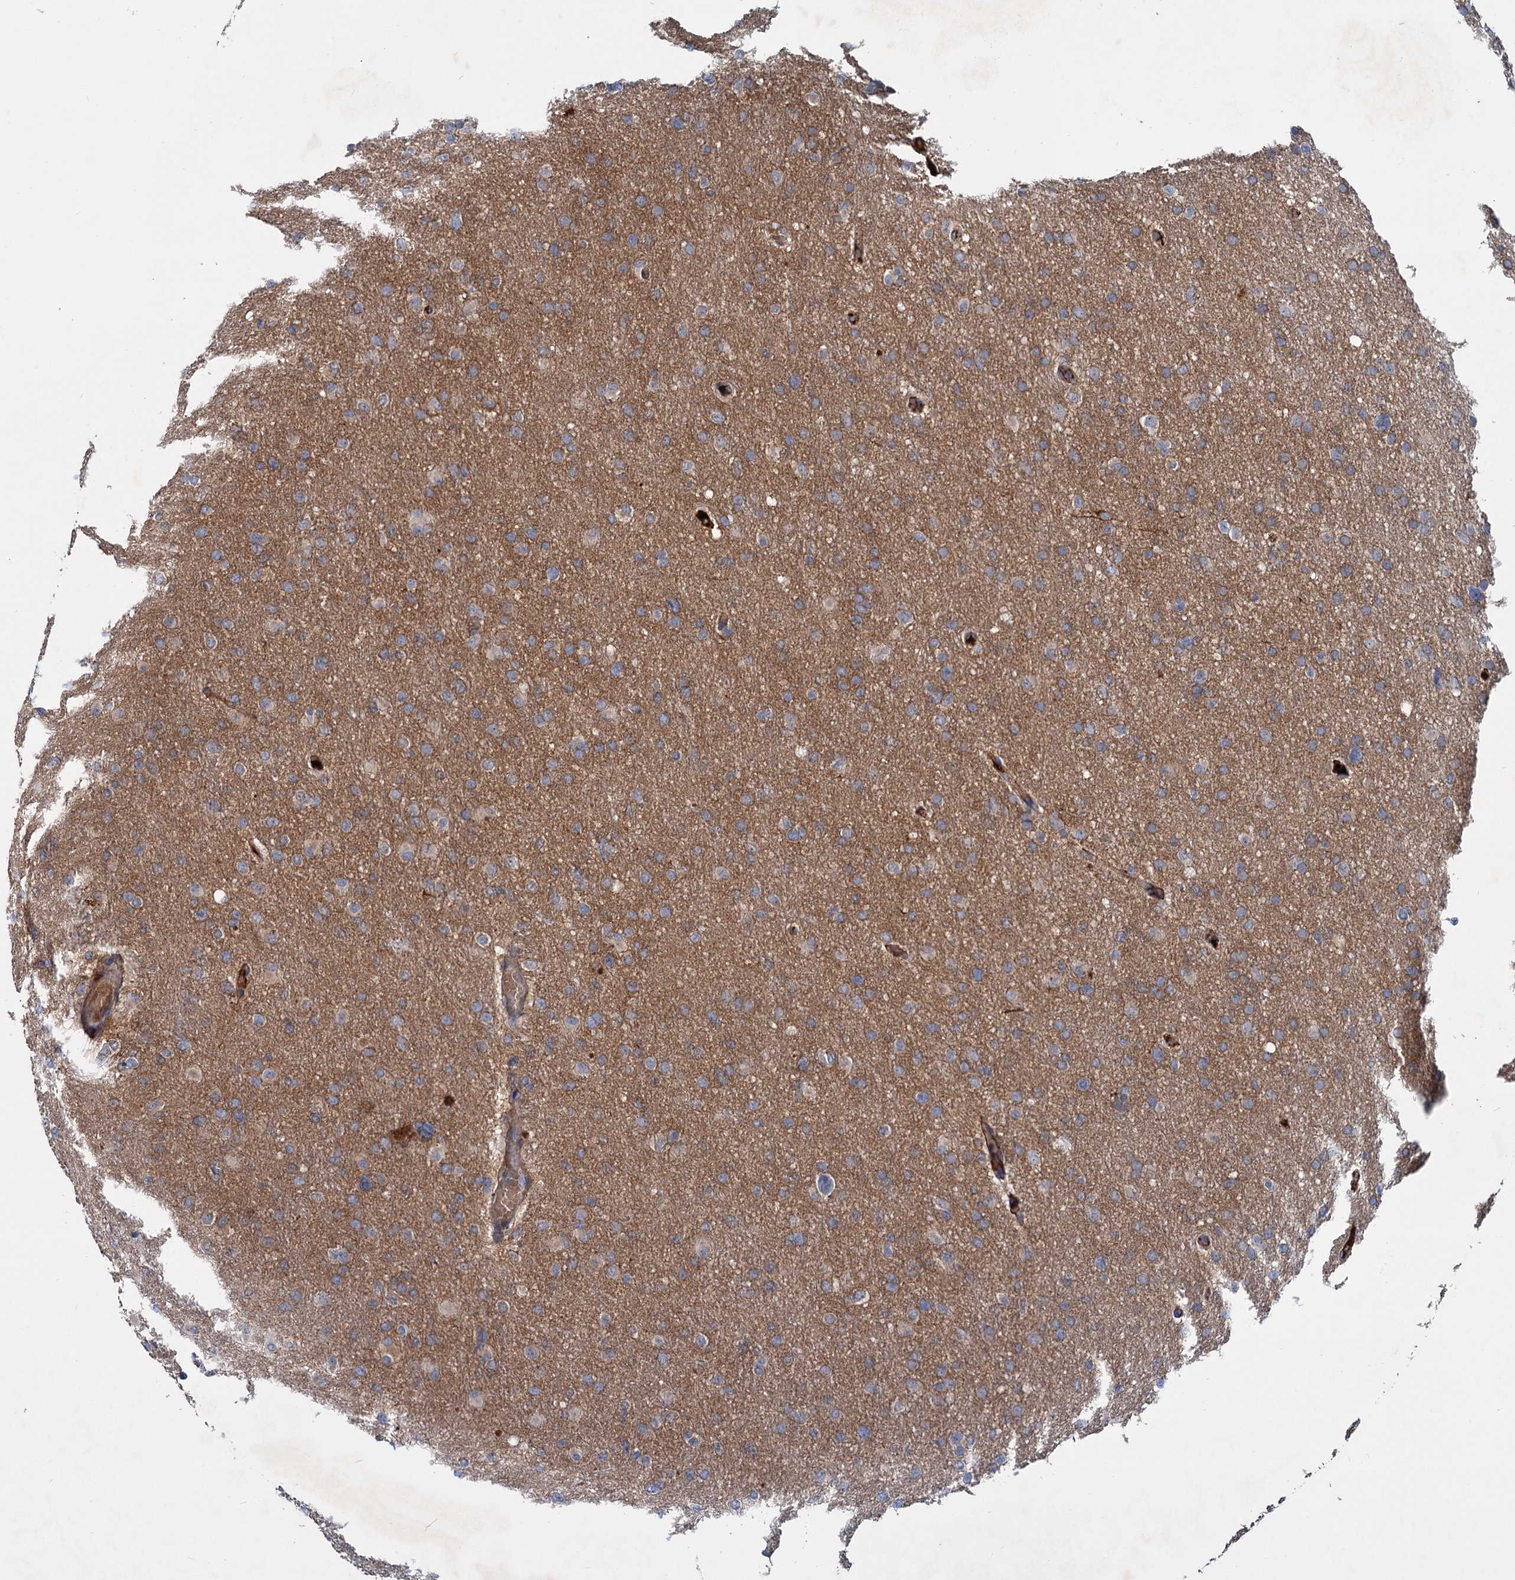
{"staining": {"intensity": "moderate", "quantity": "25%-75%", "location": "cytoplasmic/membranous"}, "tissue": "glioma", "cell_type": "Tumor cells", "image_type": "cancer", "snomed": [{"axis": "morphology", "description": "Glioma, malignant, High grade"}, {"axis": "topography", "description": "Cerebral cortex"}], "caption": "Protein analysis of glioma tissue shows moderate cytoplasmic/membranous positivity in about 25%-75% of tumor cells.", "gene": "CHRD", "patient": {"sex": "female", "age": 36}}